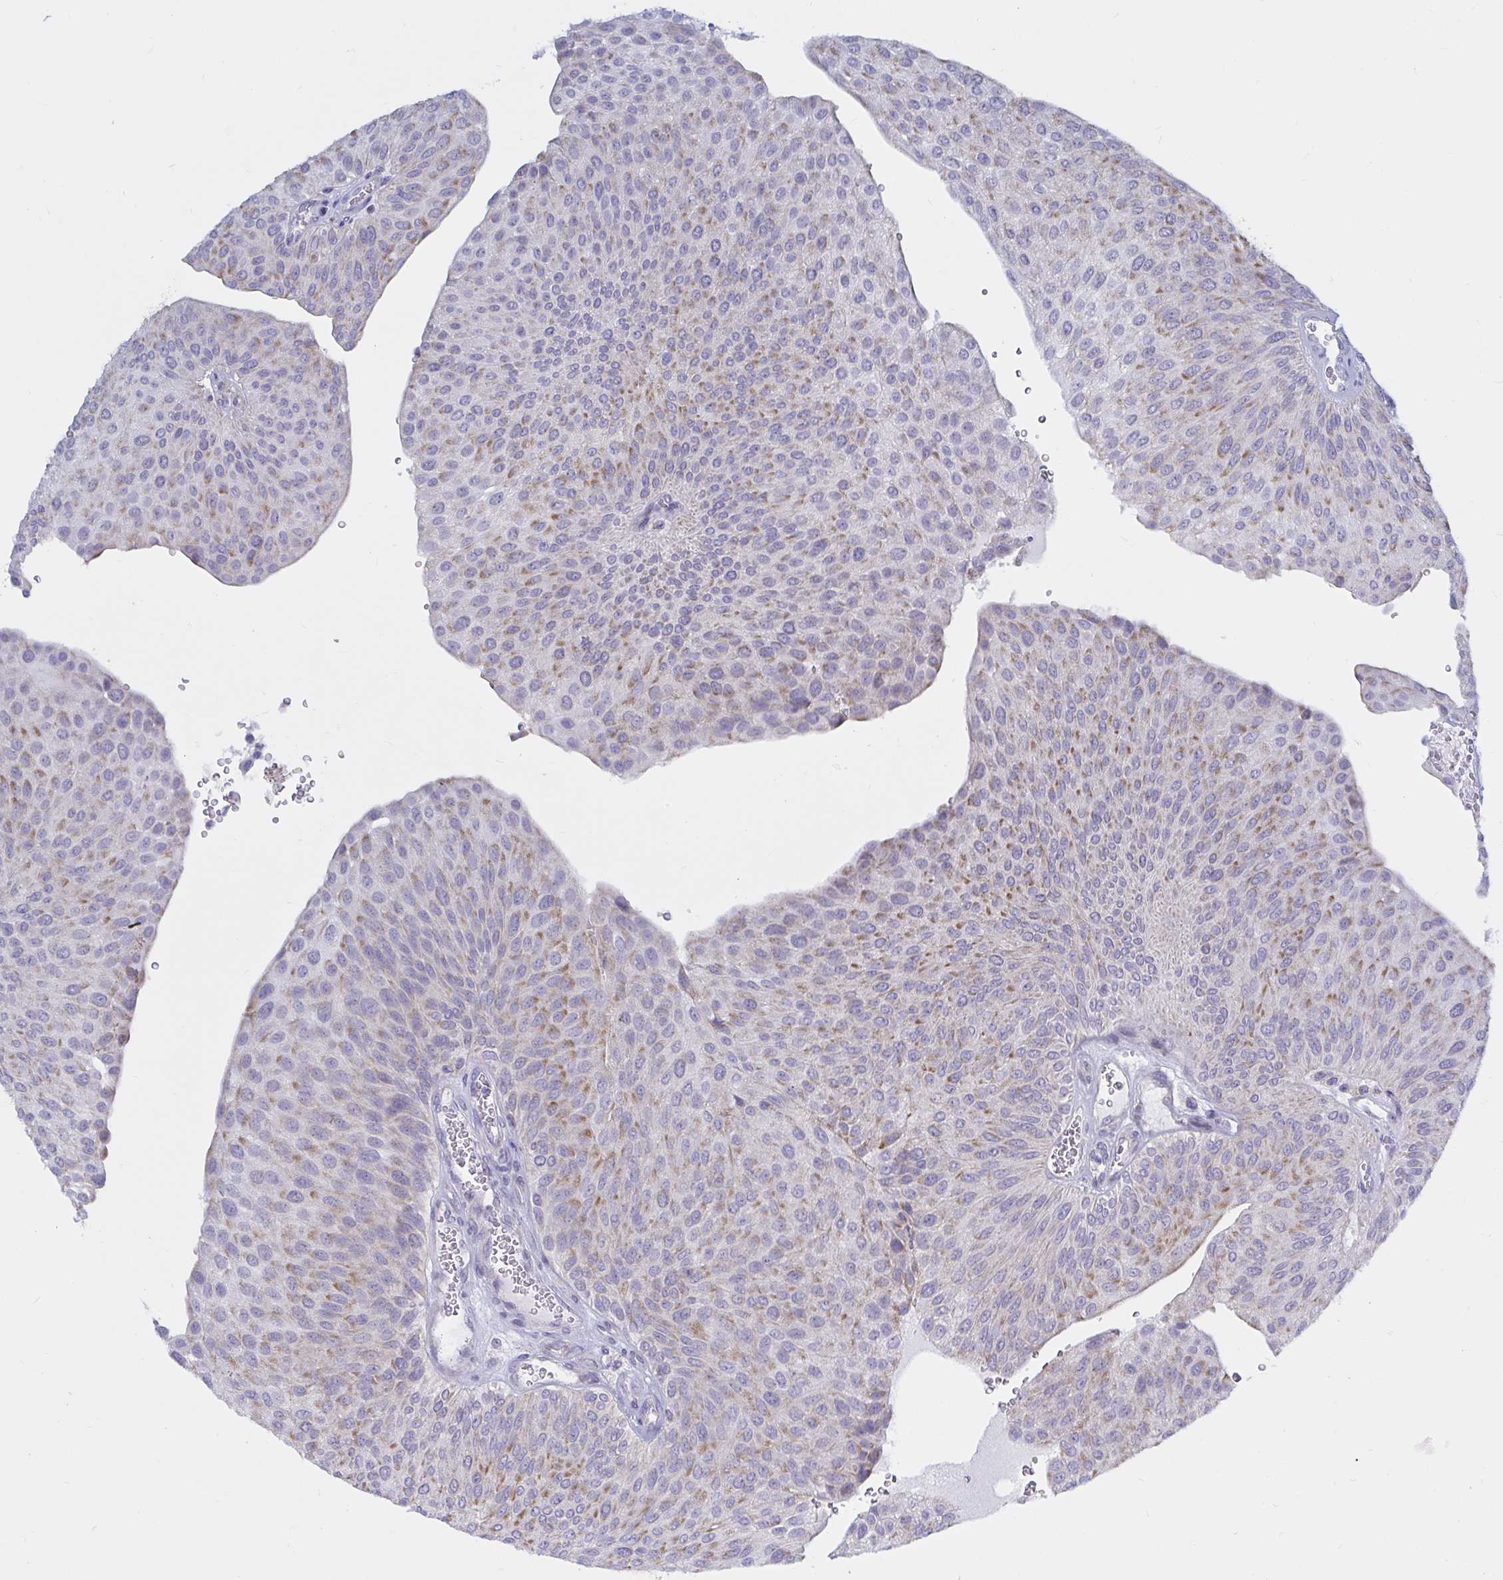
{"staining": {"intensity": "moderate", "quantity": "25%-75%", "location": "cytoplasmic/membranous"}, "tissue": "urothelial cancer", "cell_type": "Tumor cells", "image_type": "cancer", "snomed": [{"axis": "morphology", "description": "Urothelial carcinoma, NOS"}, {"axis": "topography", "description": "Urinary bladder"}], "caption": "Transitional cell carcinoma stained for a protein (brown) shows moderate cytoplasmic/membranous positive staining in about 25%-75% of tumor cells.", "gene": "ATG9A", "patient": {"sex": "male", "age": 67}}